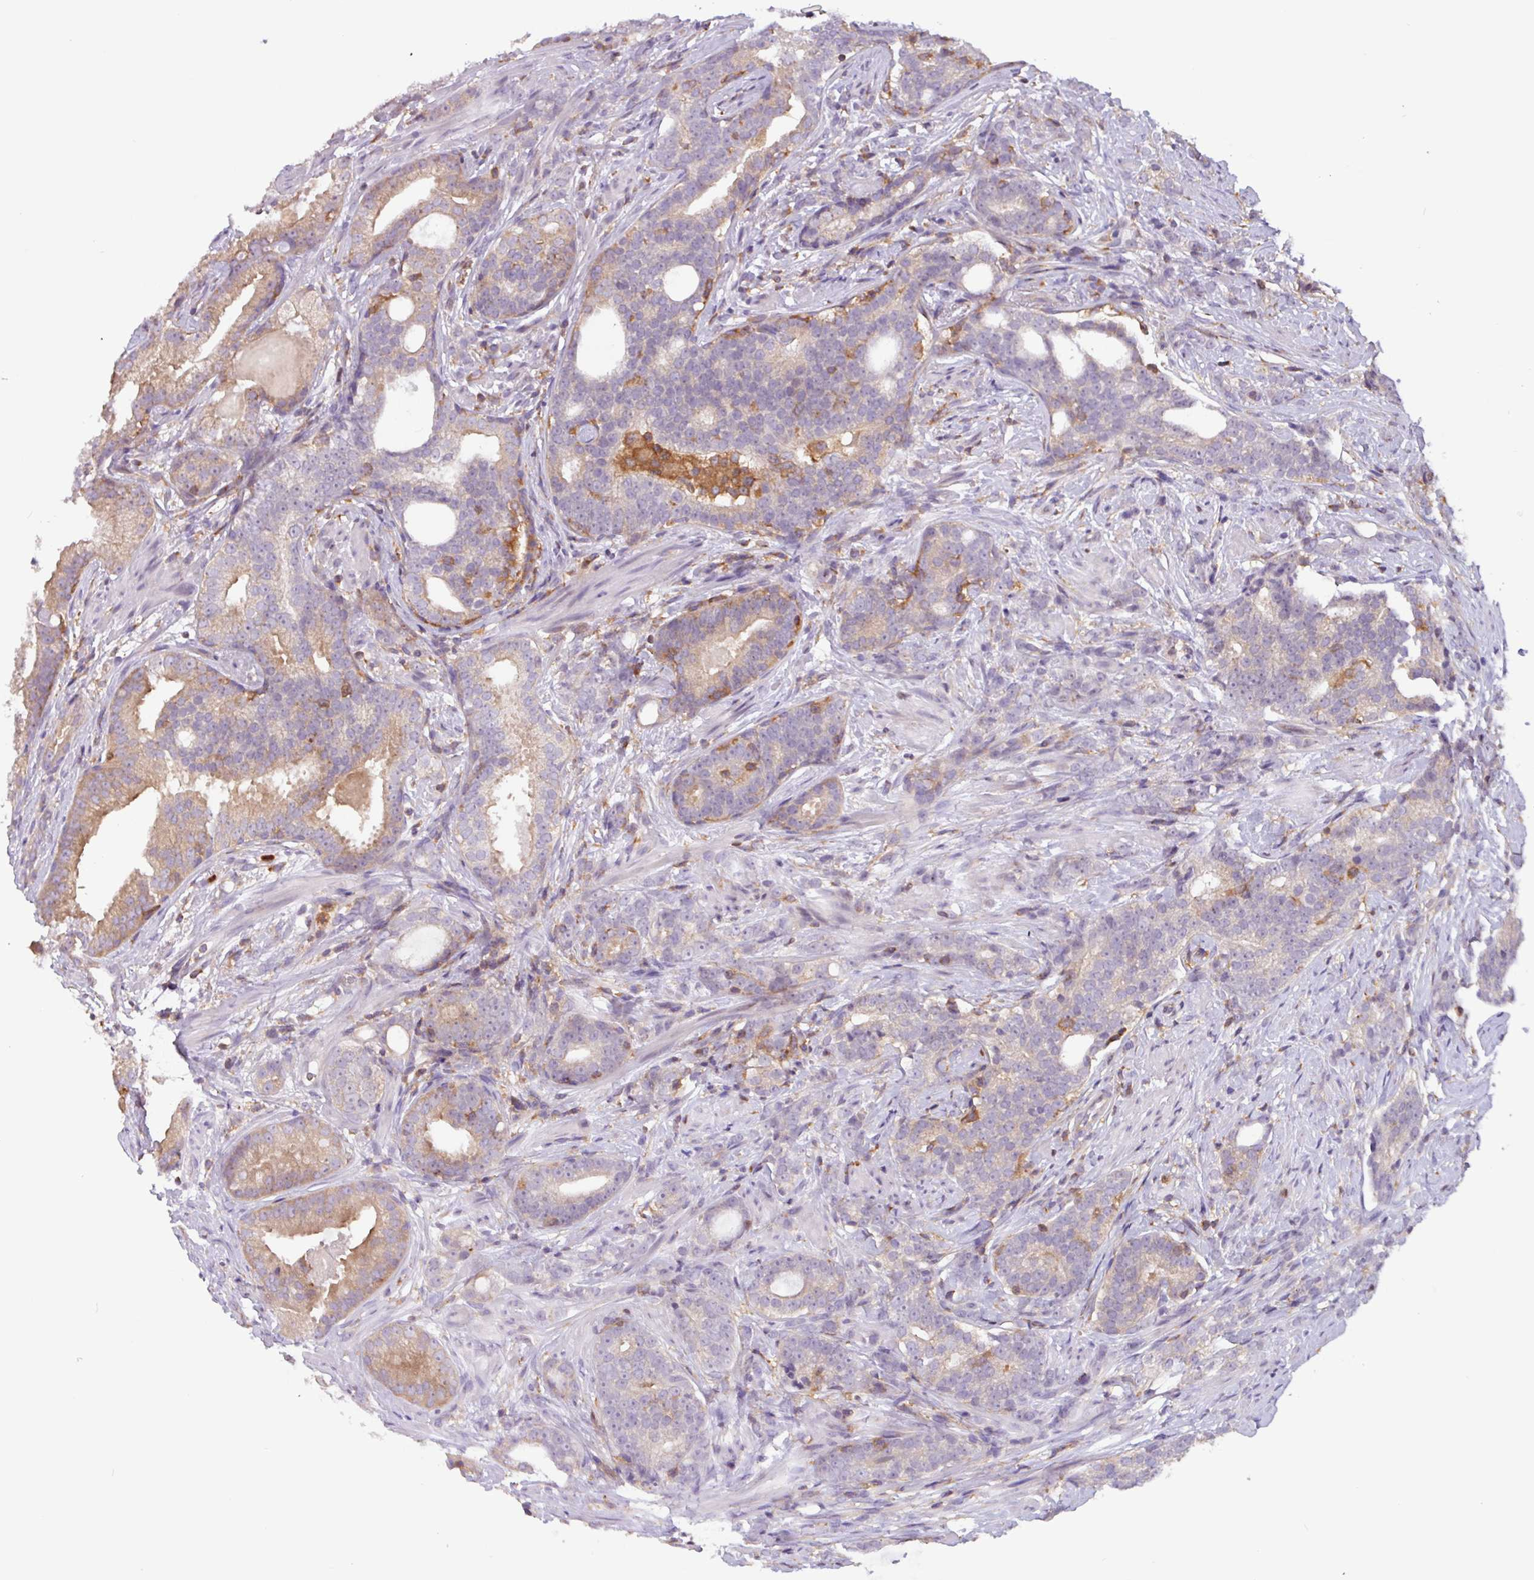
{"staining": {"intensity": "negative", "quantity": "none", "location": "none"}, "tissue": "prostate cancer", "cell_type": "Tumor cells", "image_type": "cancer", "snomed": [{"axis": "morphology", "description": "Adenocarcinoma, High grade"}, {"axis": "topography", "description": "Prostate"}], "caption": "Image shows no protein expression in tumor cells of prostate cancer (adenocarcinoma (high-grade)) tissue. Nuclei are stained in blue.", "gene": "ACTR3", "patient": {"sex": "male", "age": 64}}